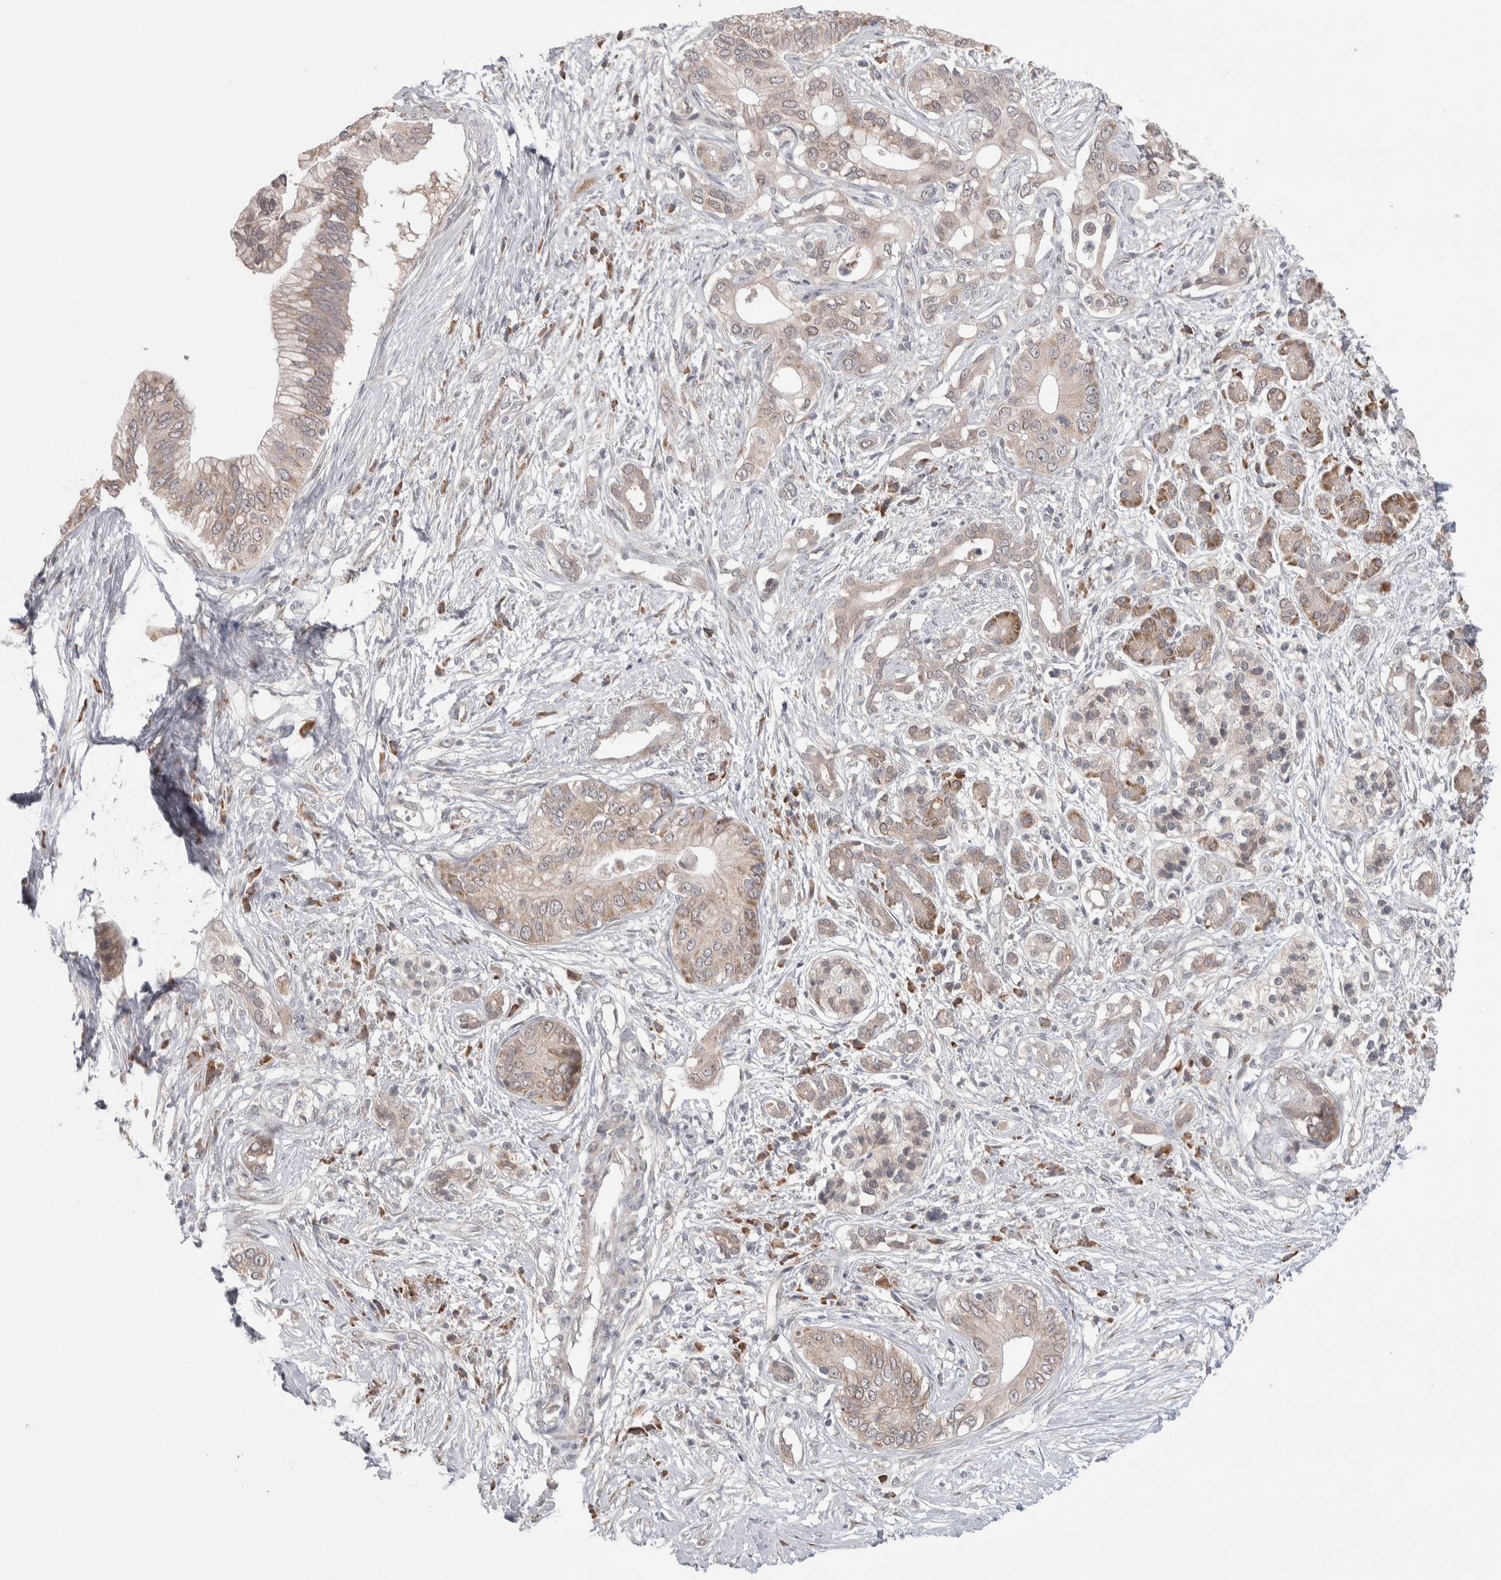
{"staining": {"intensity": "weak", "quantity": ">75%", "location": "cytoplasmic/membranous"}, "tissue": "pancreatic cancer", "cell_type": "Tumor cells", "image_type": "cancer", "snomed": [{"axis": "morphology", "description": "Normal tissue, NOS"}, {"axis": "morphology", "description": "Adenocarcinoma, NOS"}, {"axis": "topography", "description": "Pancreas"}, {"axis": "topography", "description": "Peripheral nerve tissue"}], "caption": "The histopathology image demonstrates staining of pancreatic adenocarcinoma, revealing weak cytoplasmic/membranous protein positivity (brown color) within tumor cells.", "gene": "CUL2", "patient": {"sex": "male", "age": 59}}